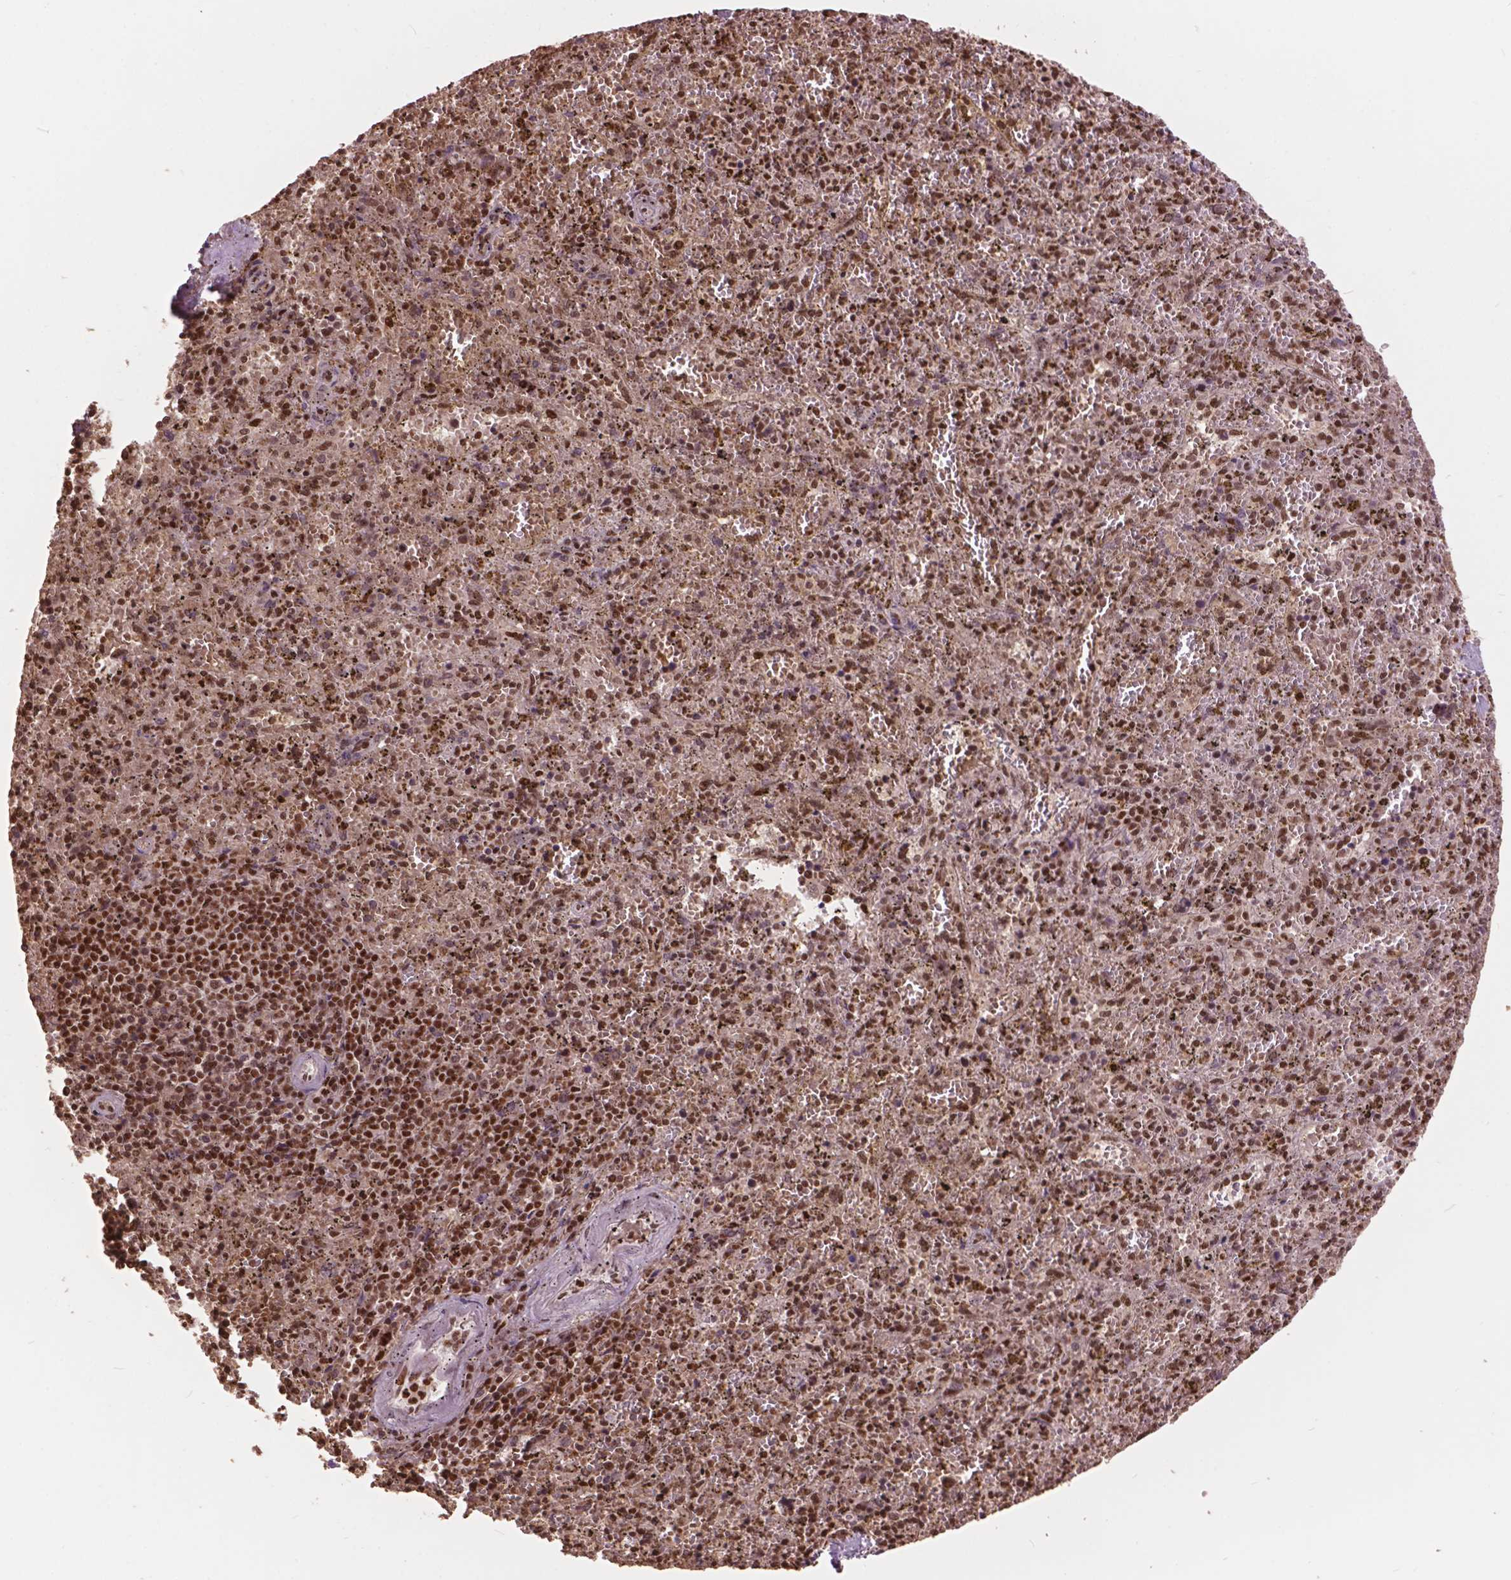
{"staining": {"intensity": "strong", "quantity": ">75%", "location": "nuclear"}, "tissue": "spleen", "cell_type": "Cells in red pulp", "image_type": "normal", "snomed": [{"axis": "morphology", "description": "Normal tissue, NOS"}, {"axis": "topography", "description": "Spleen"}], "caption": "Immunohistochemical staining of unremarkable spleen displays >75% levels of strong nuclear protein positivity in approximately >75% of cells in red pulp.", "gene": "ANP32A", "patient": {"sex": "female", "age": 50}}